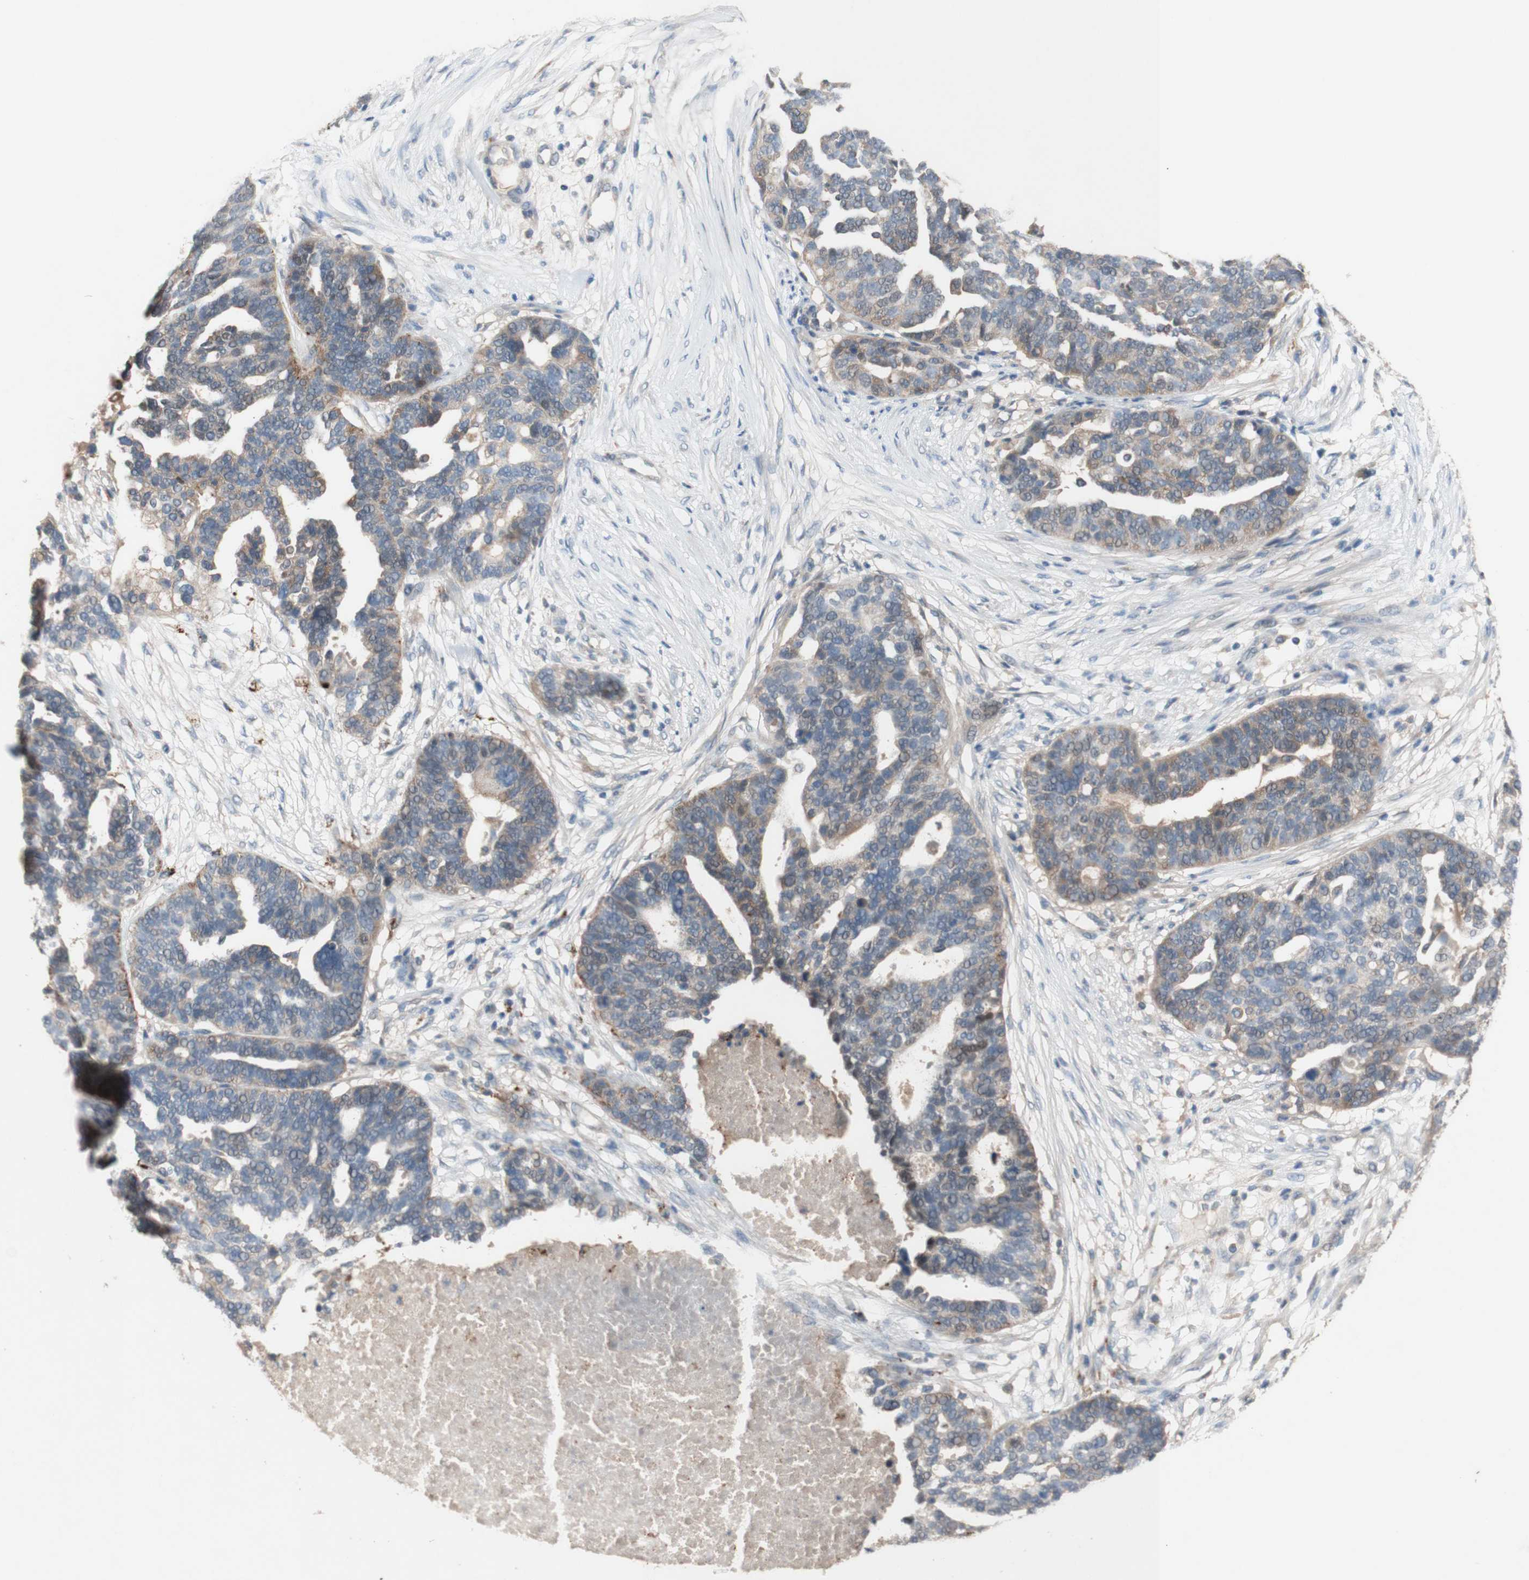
{"staining": {"intensity": "weak", "quantity": "25%-75%", "location": "cytoplasmic/membranous"}, "tissue": "ovarian cancer", "cell_type": "Tumor cells", "image_type": "cancer", "snomed": [{"axis": "morphology", "description": "Cystadenocarcinoma, serous, NOS"}, {"axis": "topography", "description": "Ovary"}], "caption": "Serous cystadenocarcinoma (ovarian) stained for a protein (brown) demonstrates weak cytoplasmic/membranous positive positivity in about 25%-75% of tumor cells.", "gene": "PEX2", "patient": {"sex": "female", "age": 59}}